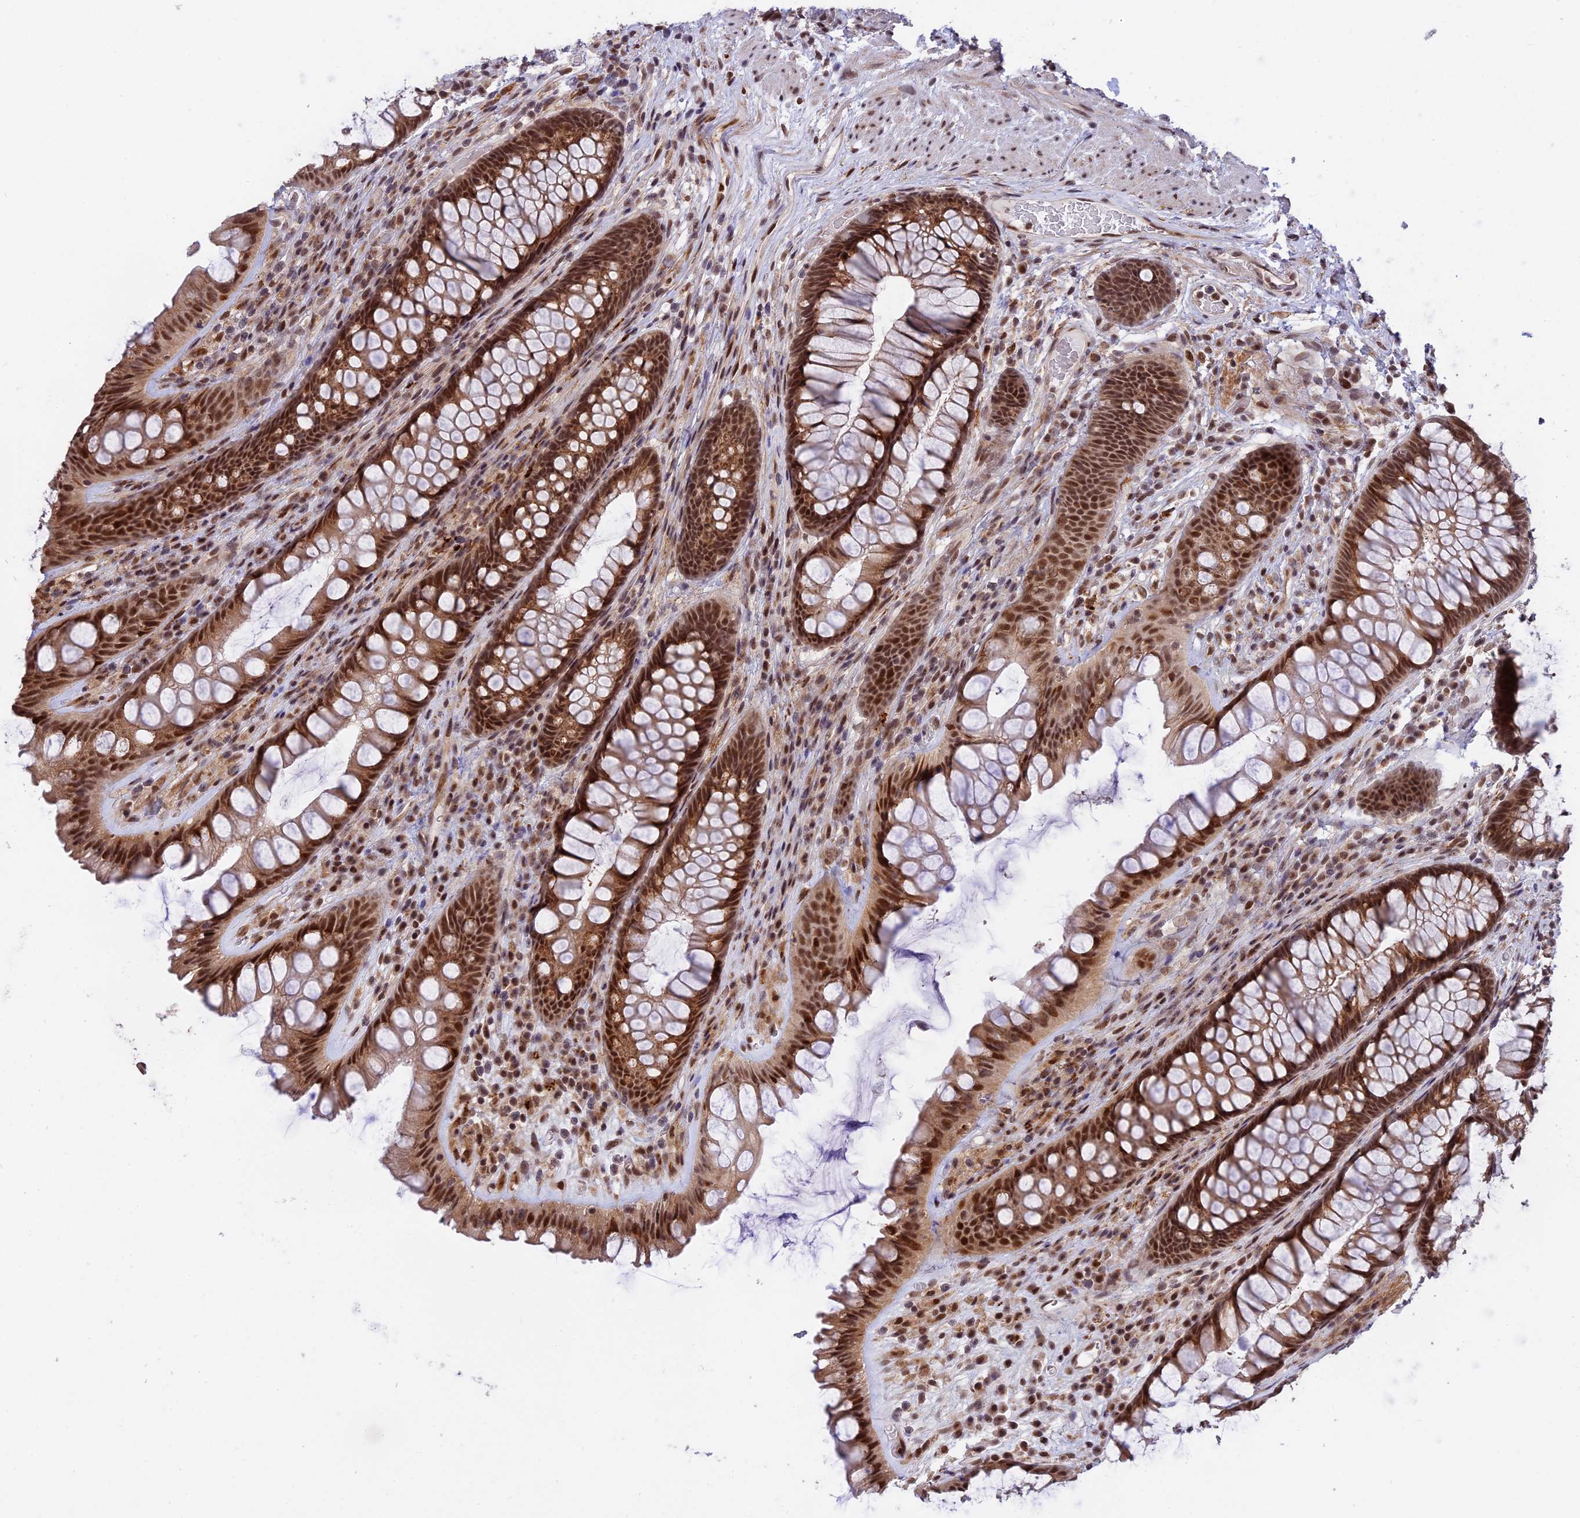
{"staining": {"intensity": "strong", "quantity": ">75%", "location": "cytoplasmic/membranous,nuclear"}, "tissue": "rectum", "cell_type": "Glandular cells", "image_type": "normal", "snomed": [{"axis": "morphology", "description": "Normal tissue, NOS"}, {"axis": "topography", "description": "Rectum"}], "caption": "The histopathology image reveals staining of benign rectum, revealing strong cytoplasmic/membranous,nuclear protein staining (brown color) within glandular cells.", "gene": "POLR2C", "patient": {"sex": "male", "age": 74}}